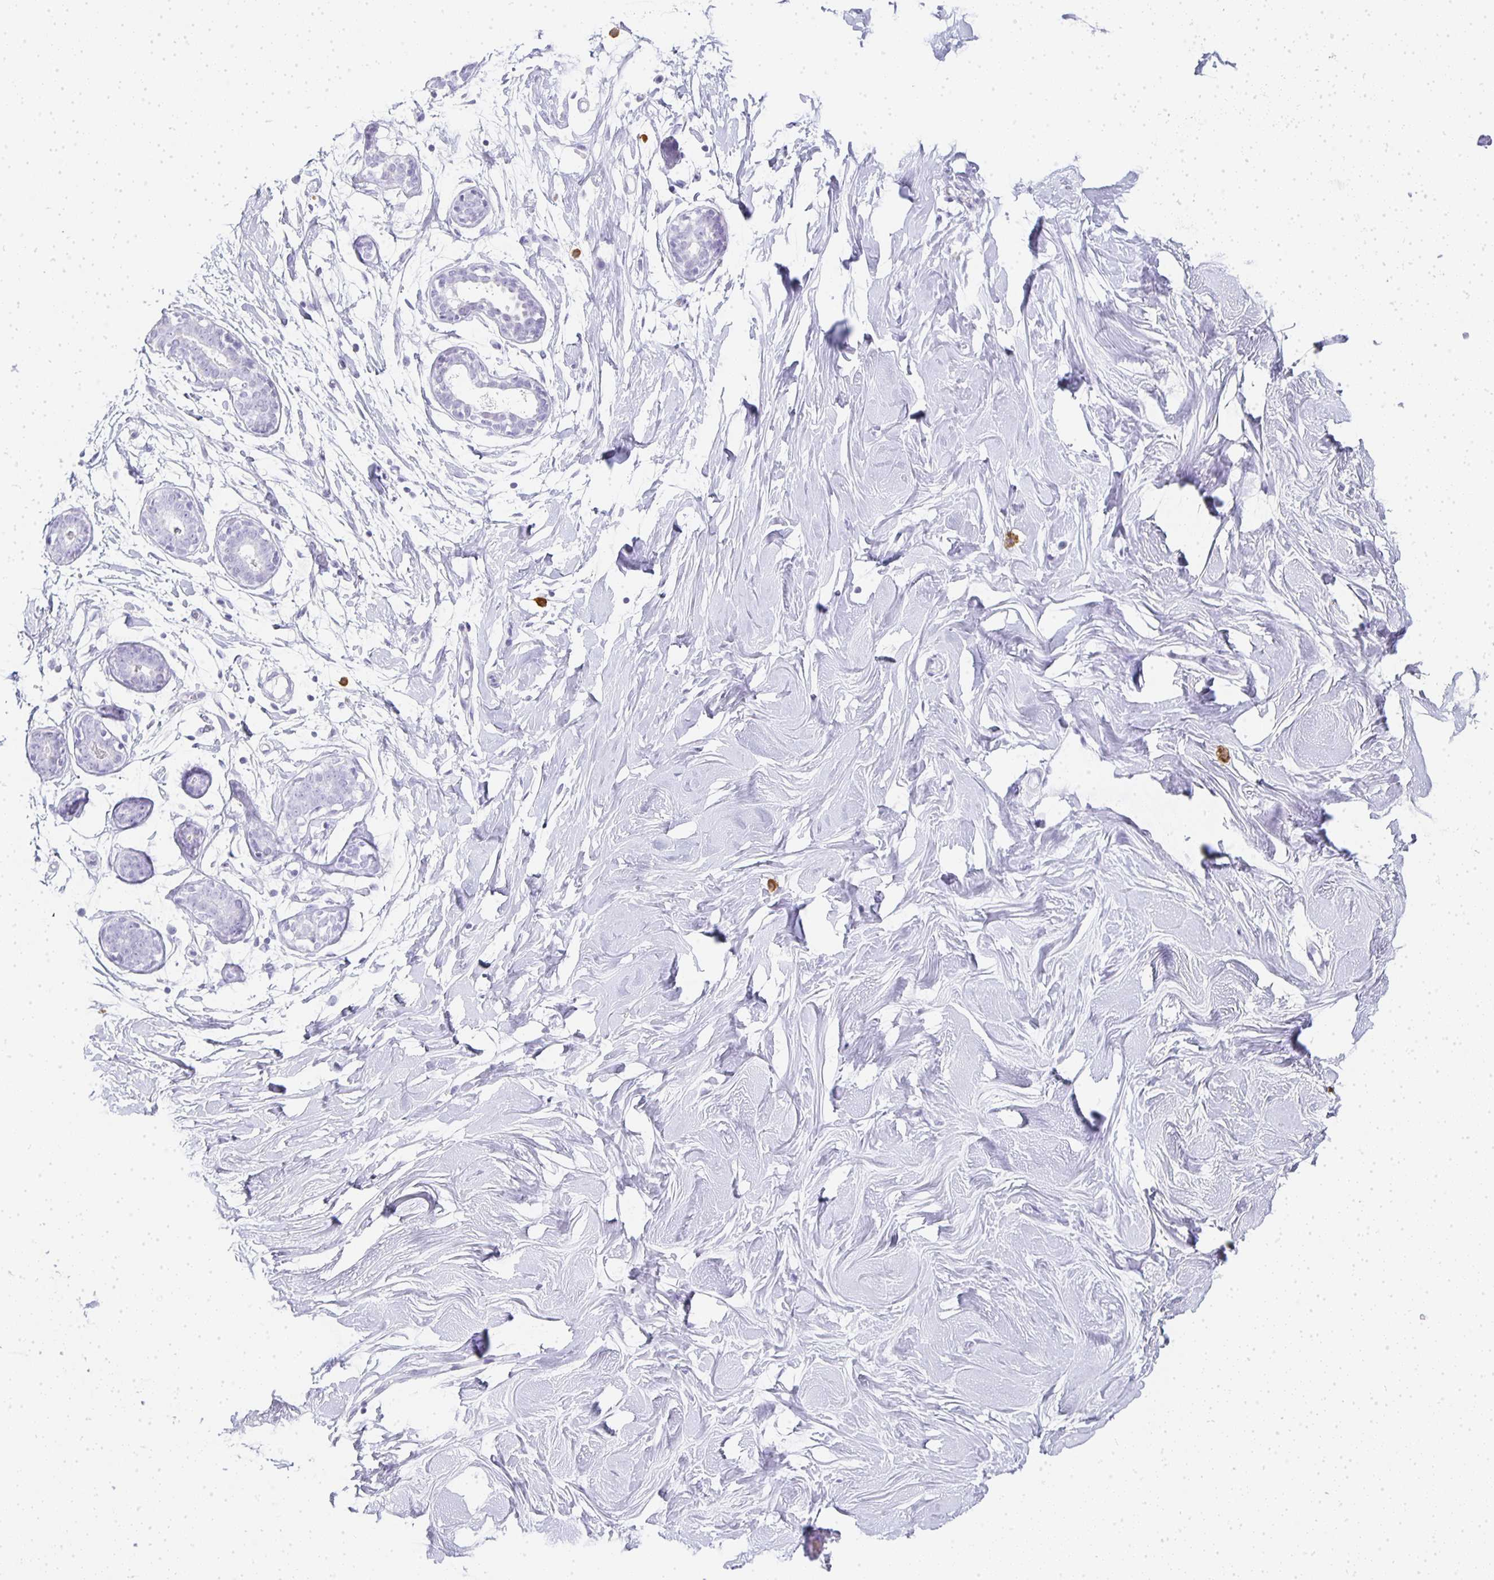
{"staining": {"intensity": "negative", "quantity": "none", "location": "none"}, "tissue": "breast", "cell_type": "Adipocytes", "image_type": "normal", "snomed": [{"axis": "morphology", "description": "Normal tissue, NOS"}, {"axis": "topography", "description": "Breast"}], "caption": "An IHC photomicrograph of unremarkable breast is shown. There is no staining in adipocytes of breast. (Brightfield microscopy of DAB (3,3'-diaminobenzidine) immunohistochemistry at high magnification).", "gene": "TPSD1", "patient": {"sex": "female", "age": 27}}